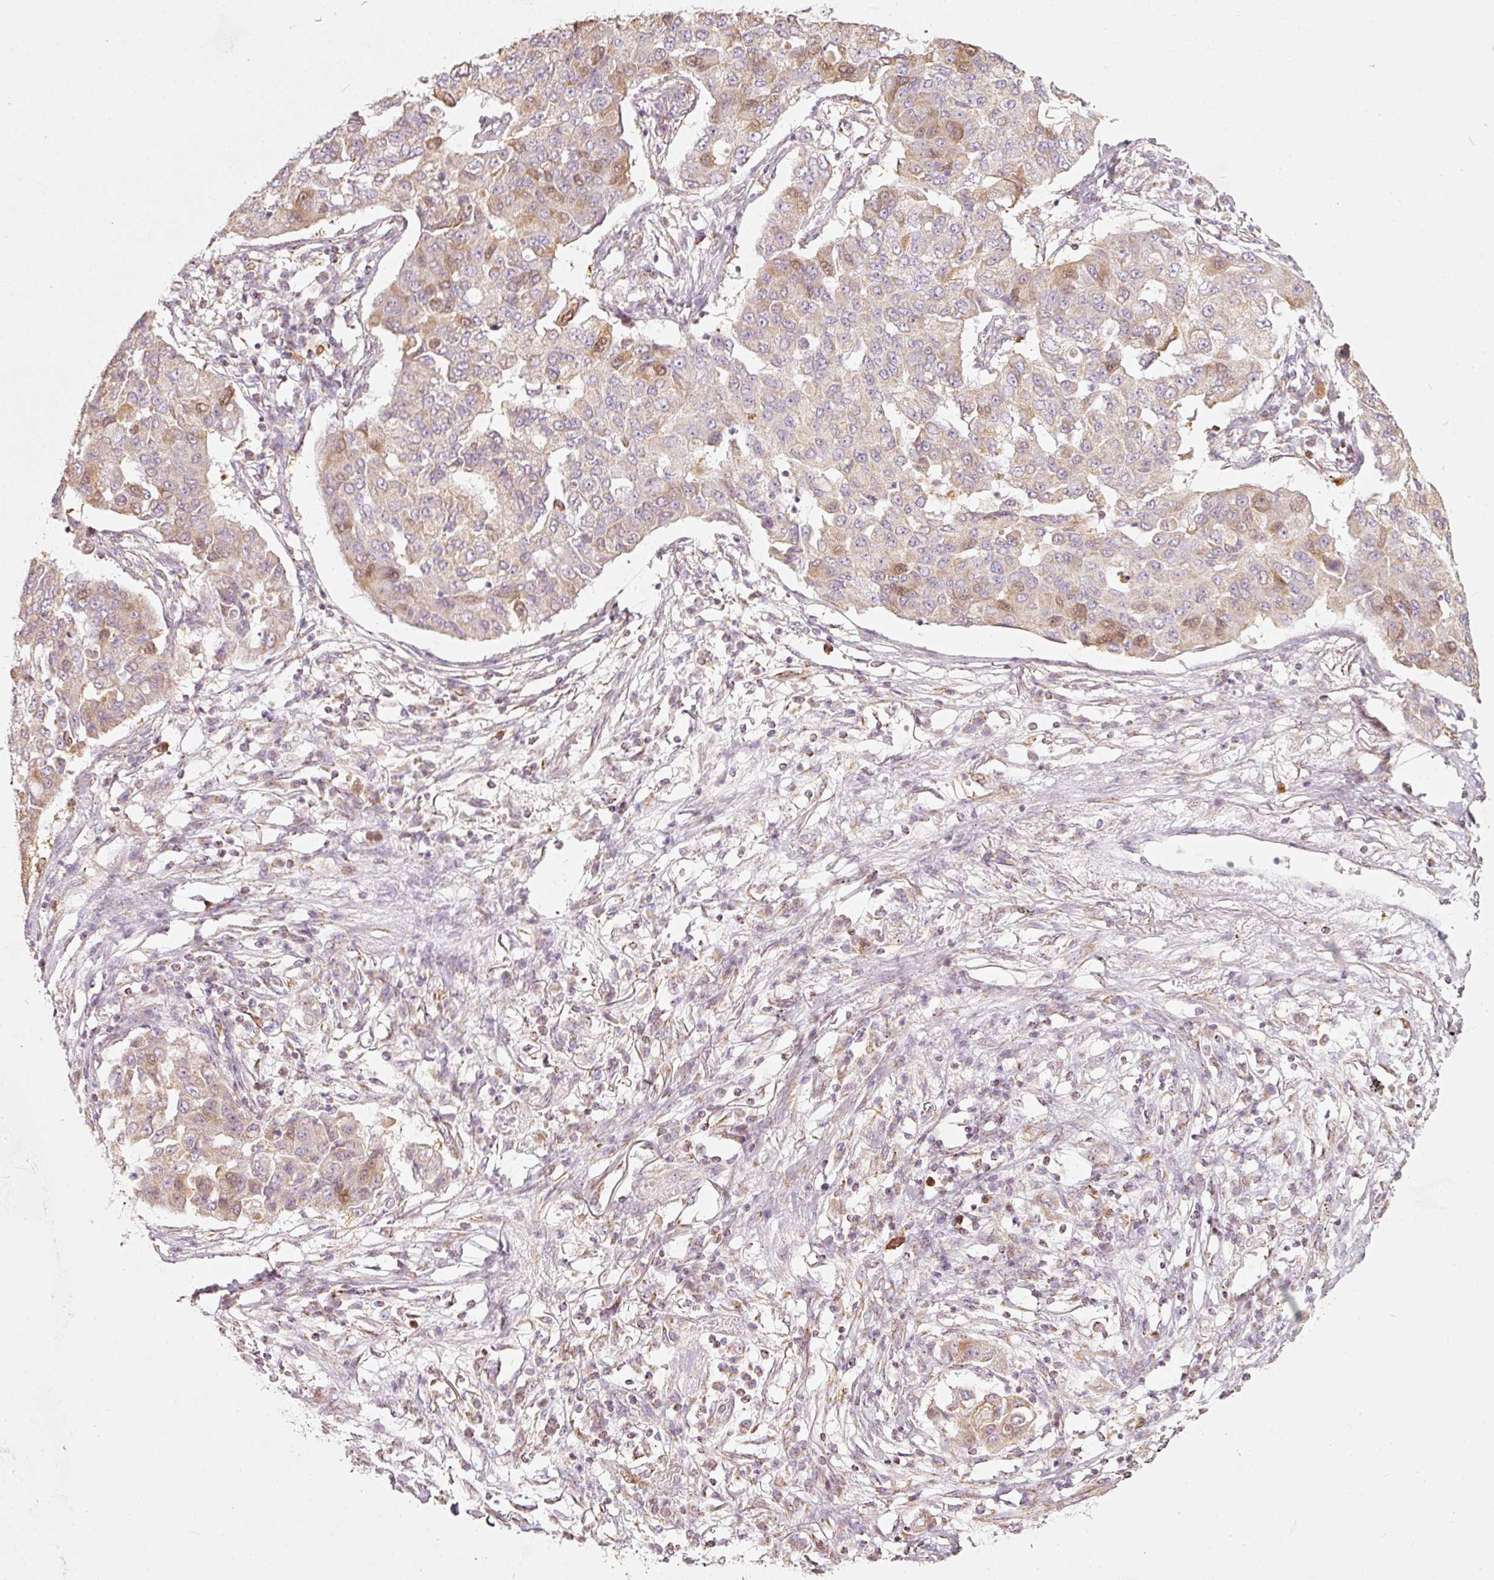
{"staining": {"intensity": "moderate", "quantity": "25%-75%", "location": "nuclear"}, "tissue": "lung cancer", "cell_type": "Tumor cells", "image_type": "cancer", "snomed": [{"axis": "morphology", "description": "Squamous cell carcinoma, NOS"}, {"axis": "topography", "description": "Lung"}], "caption": "Squamous cell carcinoma (lung) tissue reveals moderate nuclear expression in approximately 25%-75% of tumor cells The staining was performed using DAB to visualize the protein expression in brown, while the nuclei were stained in blue with hematoxylin (Magnification: 20x).", "gene": "DUT", "patient": {"sex": "male", "age": 74}}